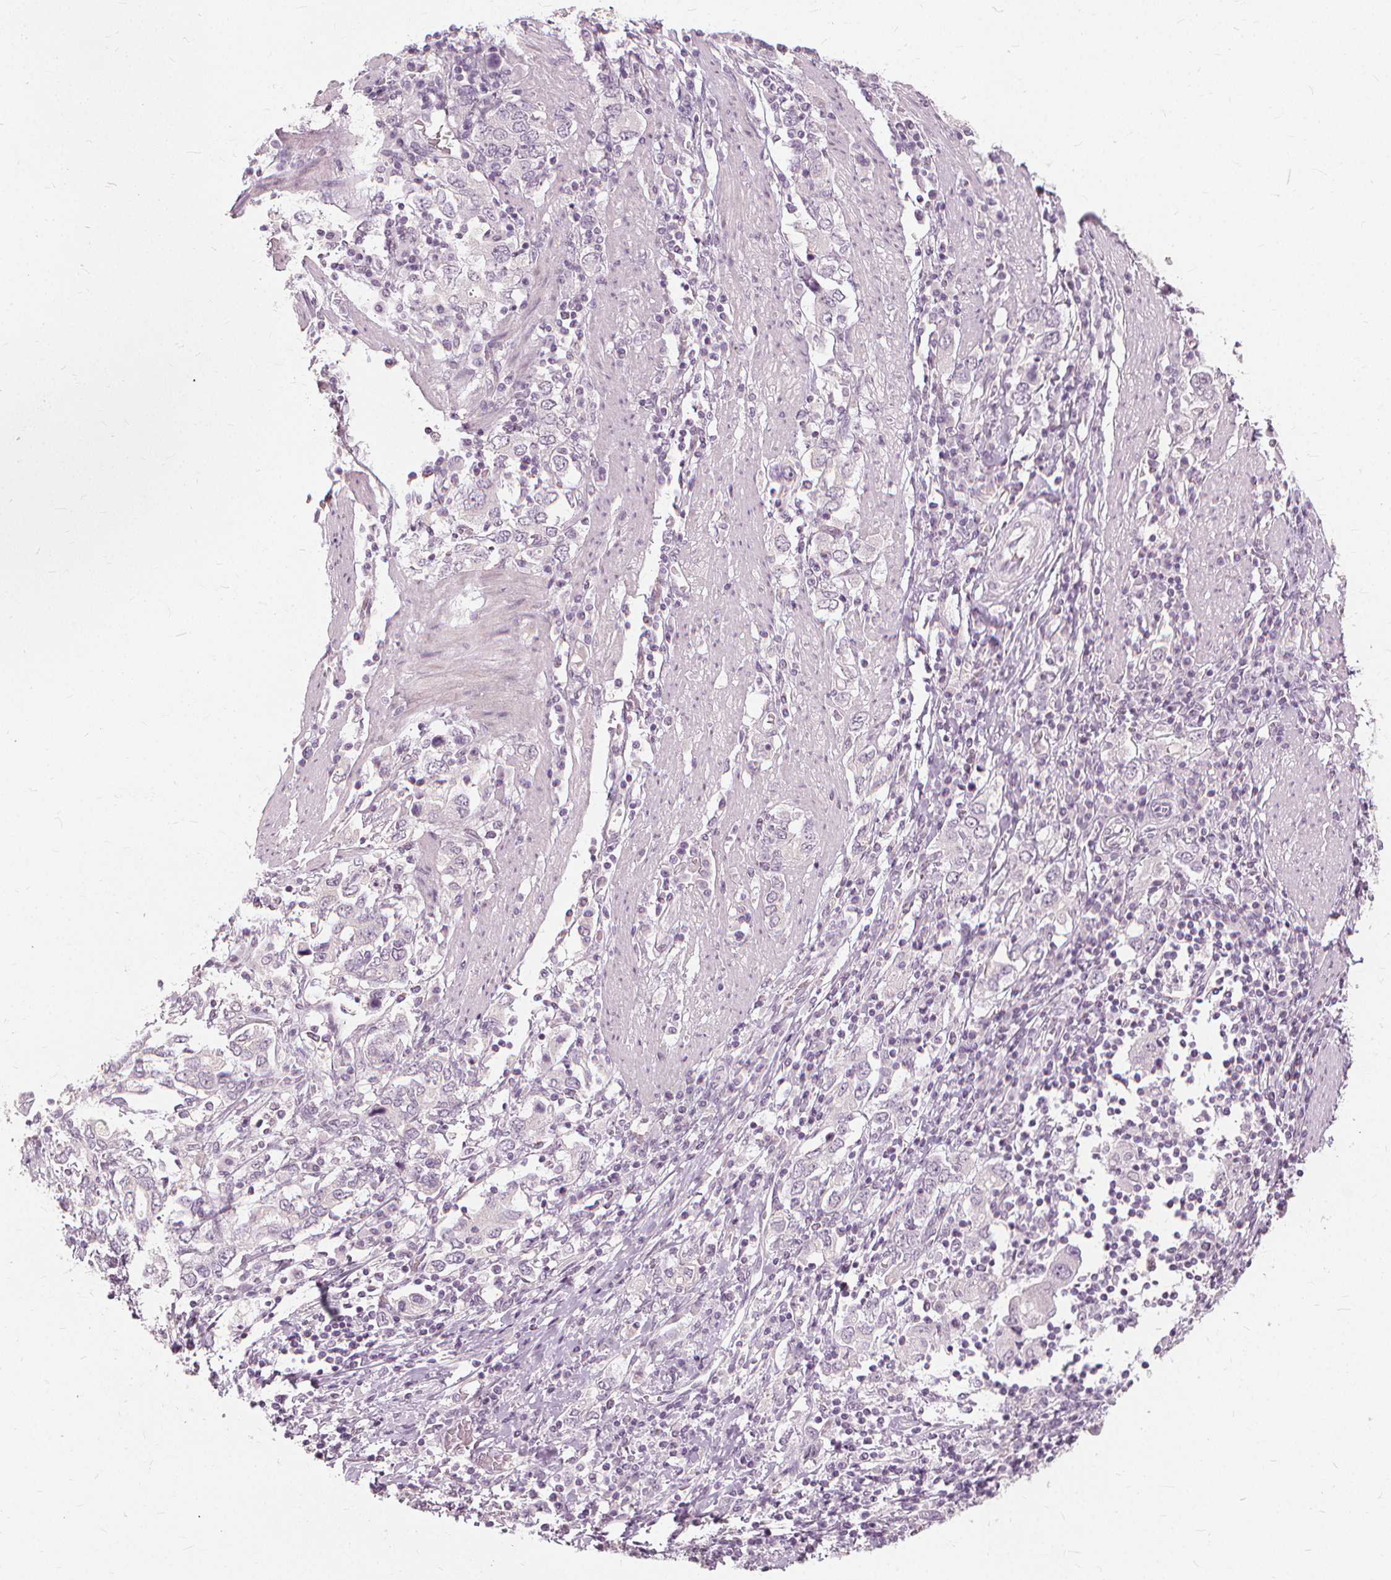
{"staining": {"intensity": "negative", "quantity": "none", "location": "none"}, "tissue": "stomach cancer", "cell_type": "Tumor cells", "image_type": "cancer", "snomed": [{"axis": "morphology", "description": "Adenocarcinoma, NOS"}, {"axis": "topography", "description": "Stomach, upper"}, {"axis": "topography", "description": "Stomach"}], "caption": "Protein analysis of stomach cancer (adenocarcinoma) shows no significant expression in tumor cells.", "gene": "SFTPD", "patient": {"sex": "male", "age": 62}}